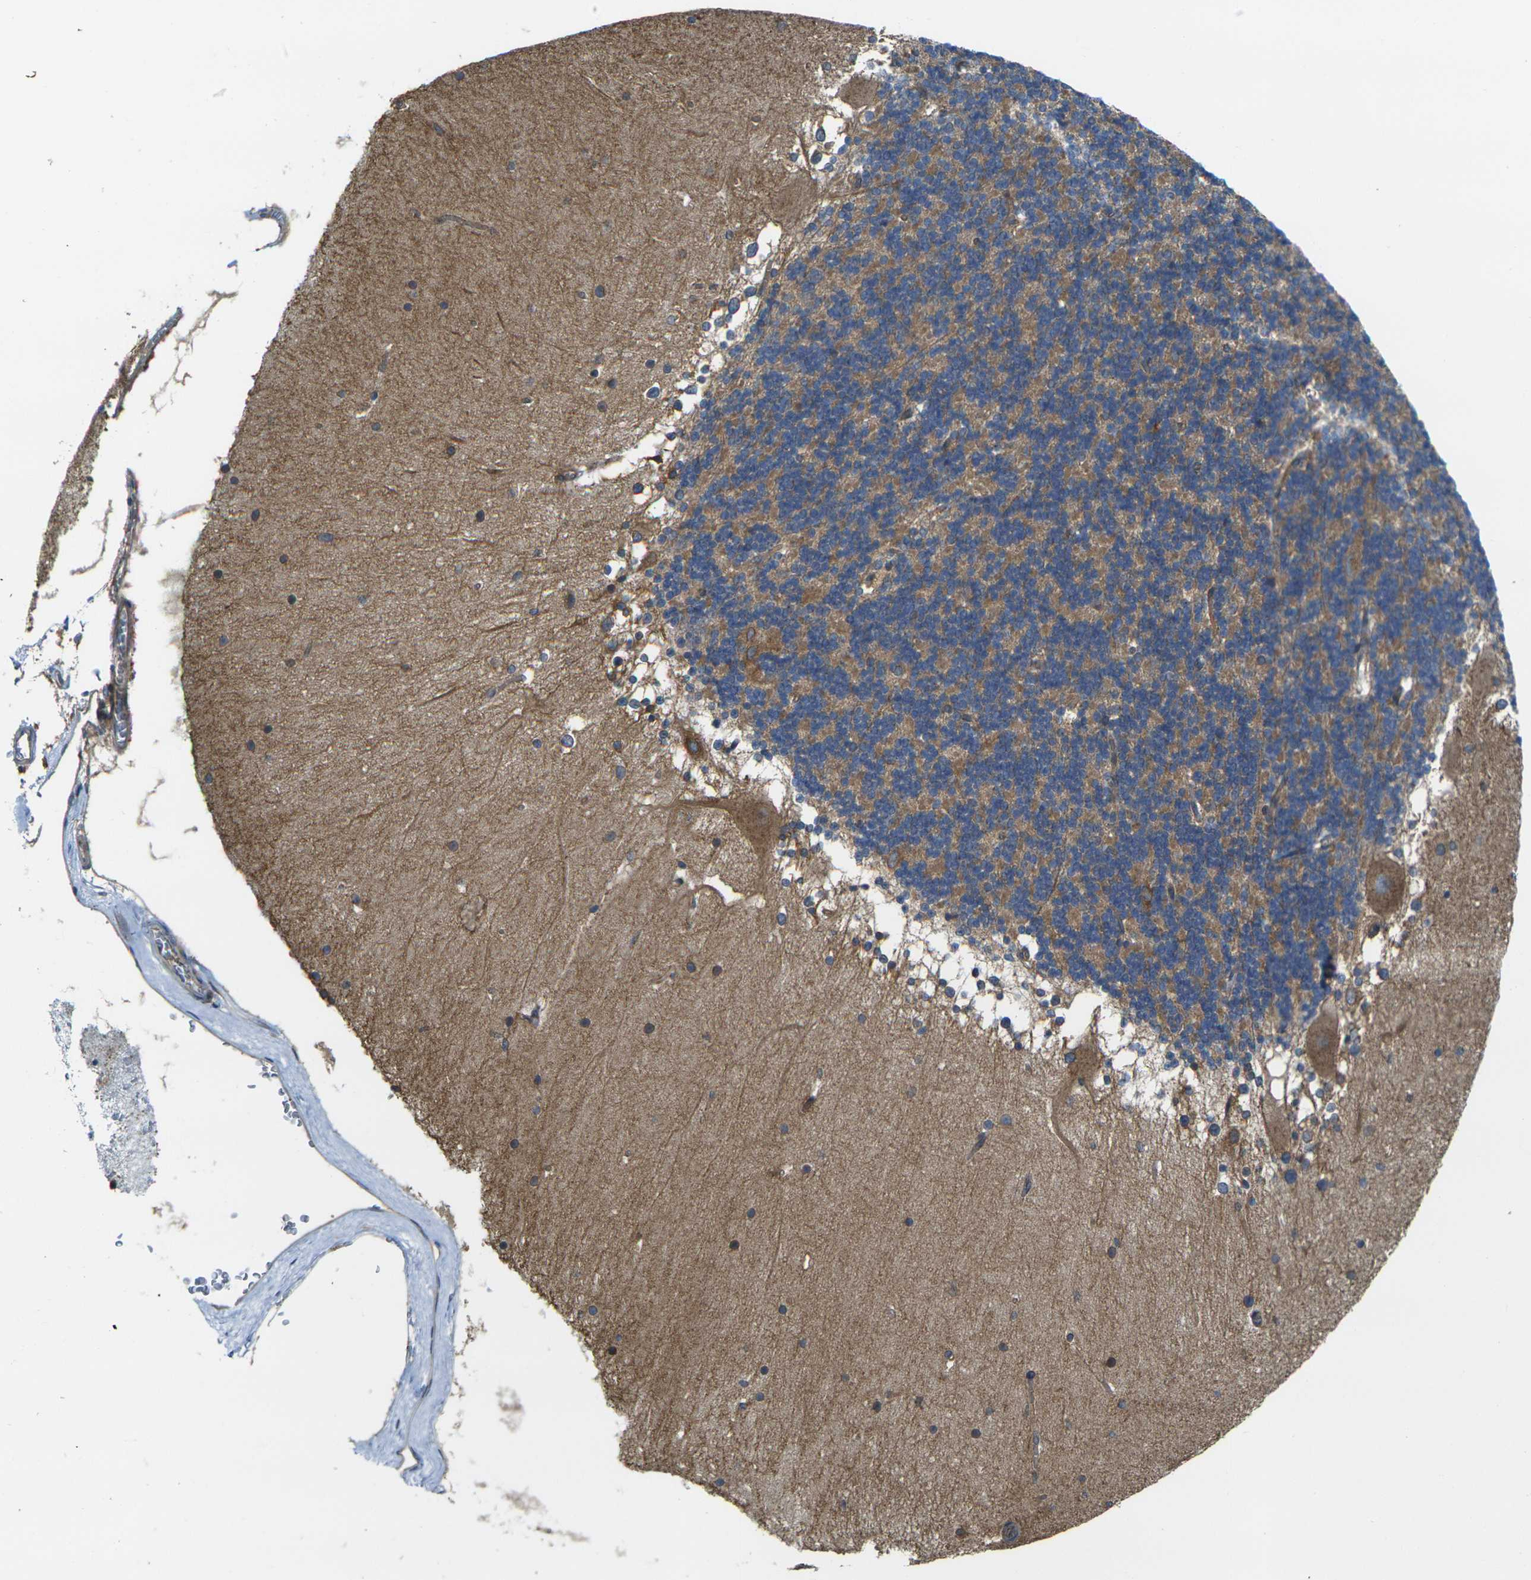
{"staining": {"intensity": "moderate", "quantity": "<25%", "location": "cytoplasmic/membranous"}, "tissue": "cerebellum", "cell_type": "Cells in granular layer", "image_type": "normal", "snomed": [{"axis": "morphology", "description": "Normal tissue, NOS"}, {"axis": "topography", "description": "Cerebellum"}], "caption": "Protein staining of unremarkable cerebellum exhibits moderate cytoplasmic/membranous positivity in about <25% of cells in granular layer. (brown staining indicates protein expression, while blue staining denotes nuclei).", "gene": "FZD1", "patient": {"sex": "female", "age": 19}}